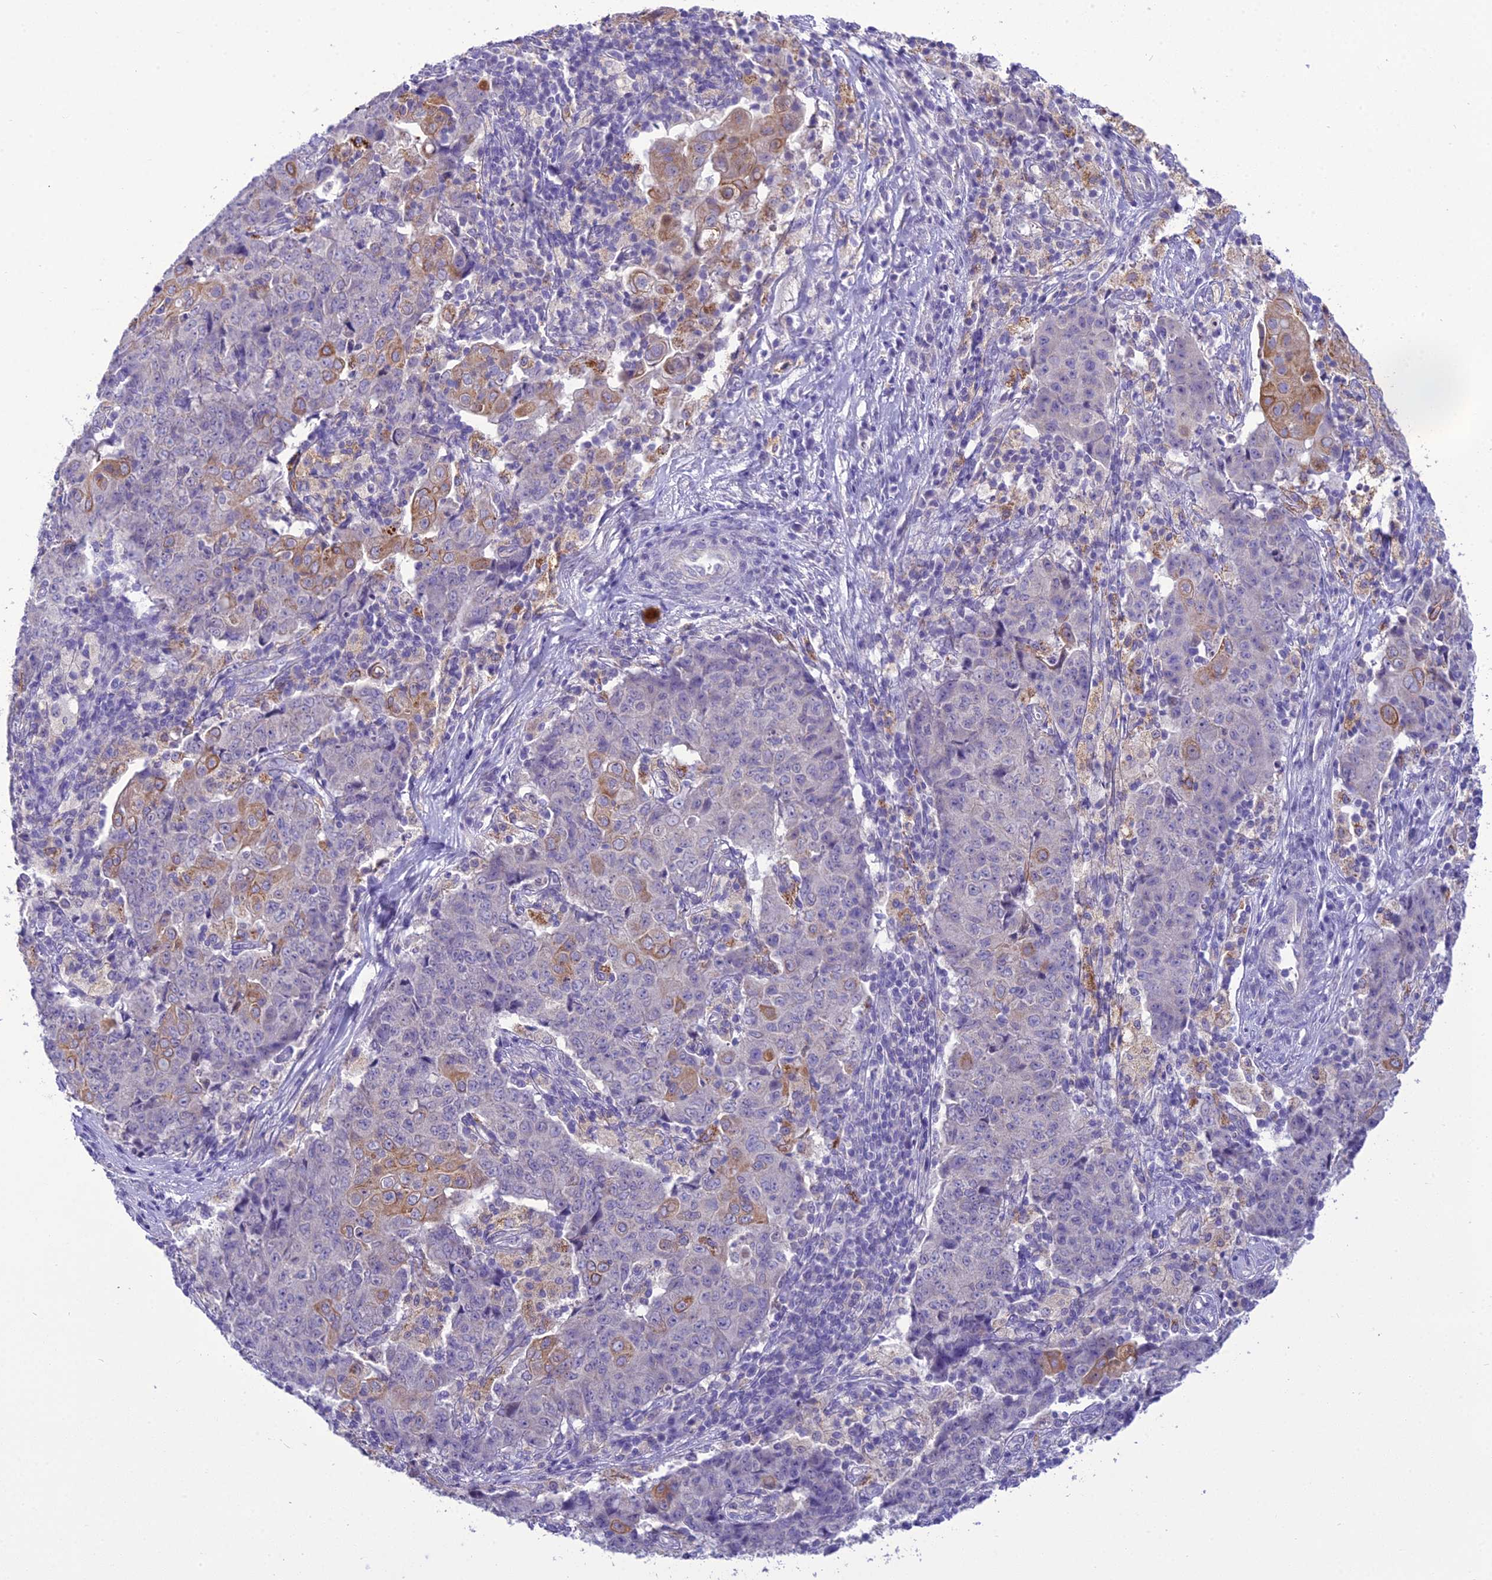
{"staining": {"intensity": "moderate", "quantity": "<25%", "location": "cytoplasmic/membranous"}, "tissue": "ovarian cancer", "cell_type": "Tumor cells", "image_type": "cancer", "snomed": [{"axis": "morphology", "description": "Carcinoma, endometroid"}, {"axis": "topography", "description": "Ovary"}], "caption": "Ovarian cancer stained with DAB (3,3'-diaminobenzidine) immunohistochemistry (IHC) demonstrates low levels of moderate cytoplasmic/membranous staining in approximately <25% of tumor cells. Using DAB (brown) and hematoxylin (blue) stains, captured at high magnification using brightfield microscopy.", "gene": "SCRT1", "patient": {"sex": "female", "age": 42}}